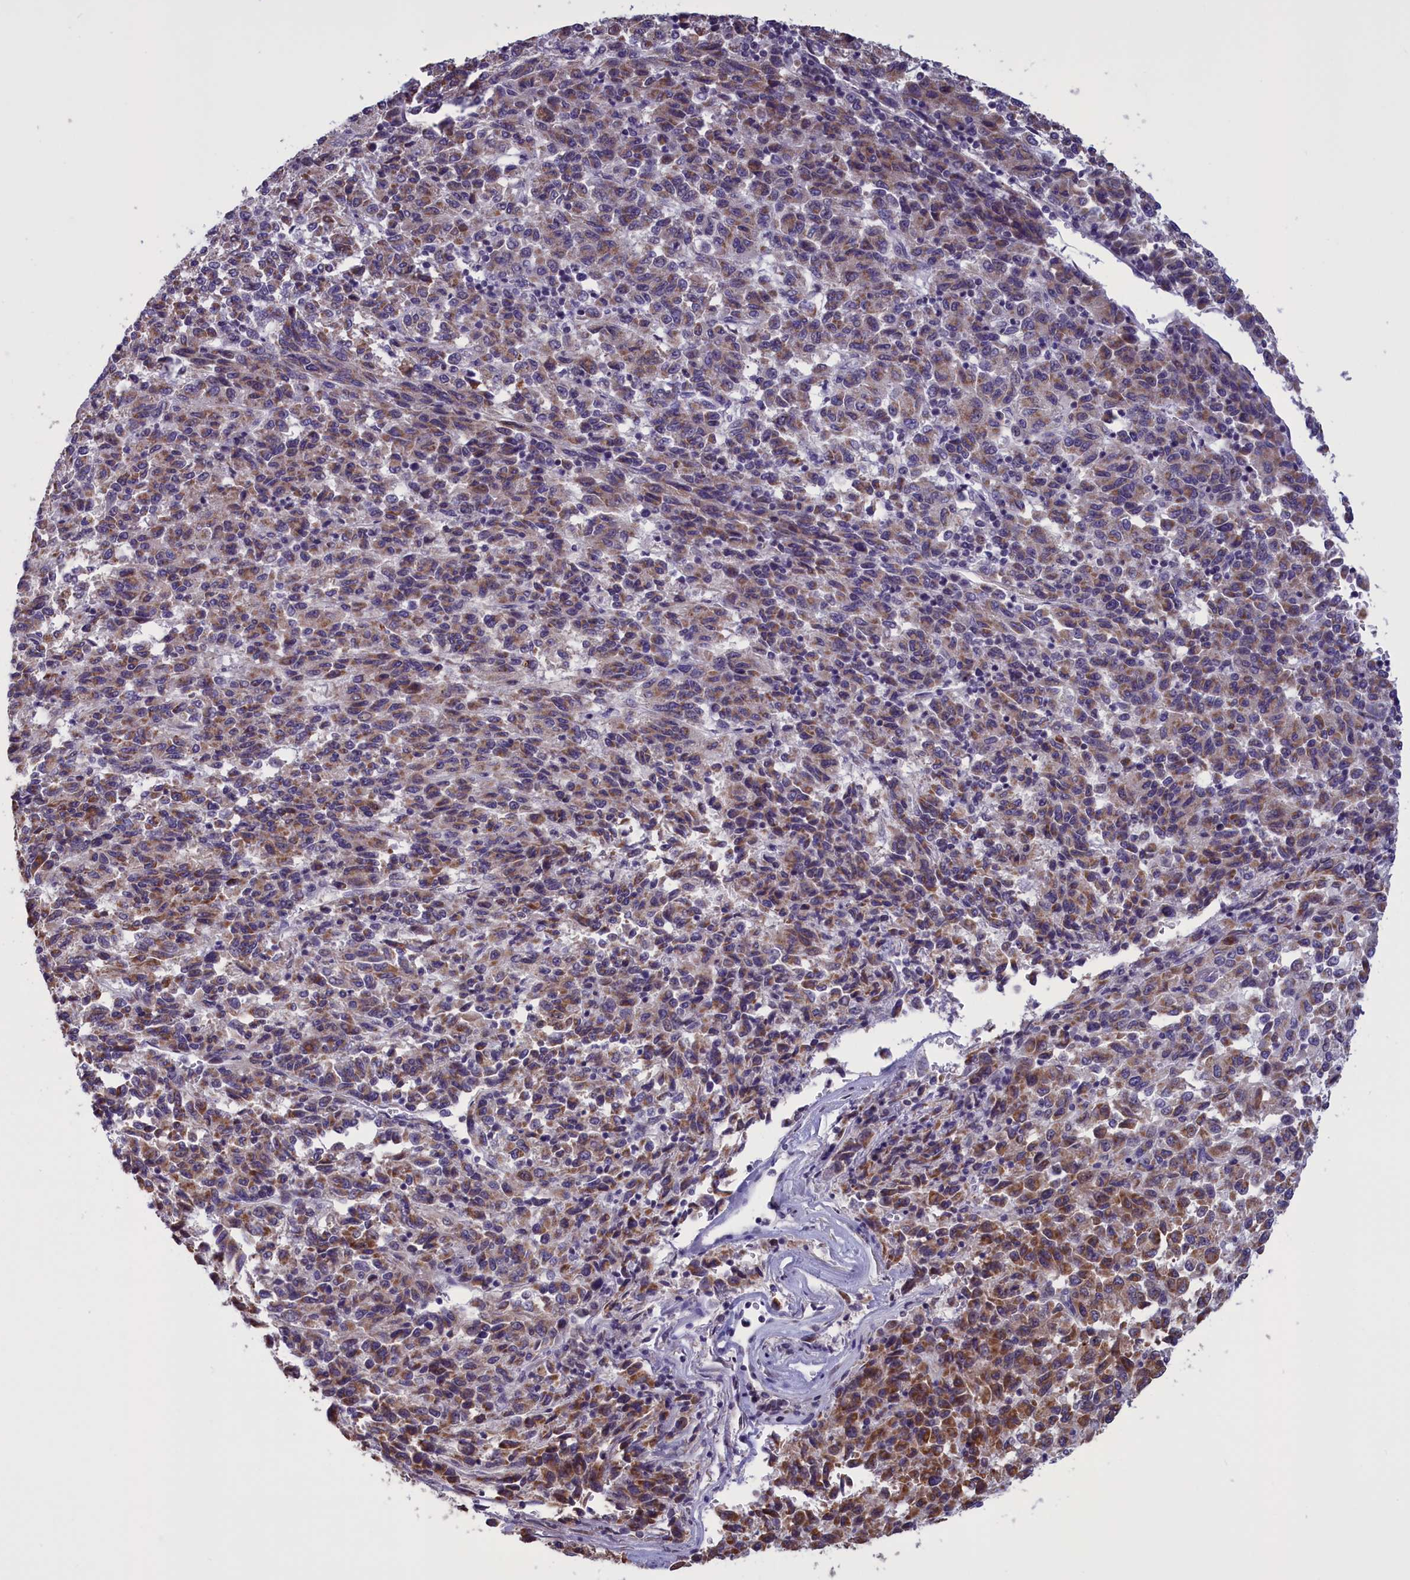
{"staining": {"intensity": "moderate", "quantity": ">75%", "location": "cytoplasmic/membranous"}, "tissue": "melanoma", "cell_type": "Tumor cells", "image_type": "cancer", "snomed": [{"axis": "morphology", "description": "Malignant melanoma, Metastatic site"}, {"axis": "topography", "description": "Lung"}], "caption": "The image reveals a brown stain indicating the presence of a protein in the cytoplasmic/membranous of tumor cells in melanoma.", "gene": "PARS2", "patient": {"sex": "male", "age": 64}}